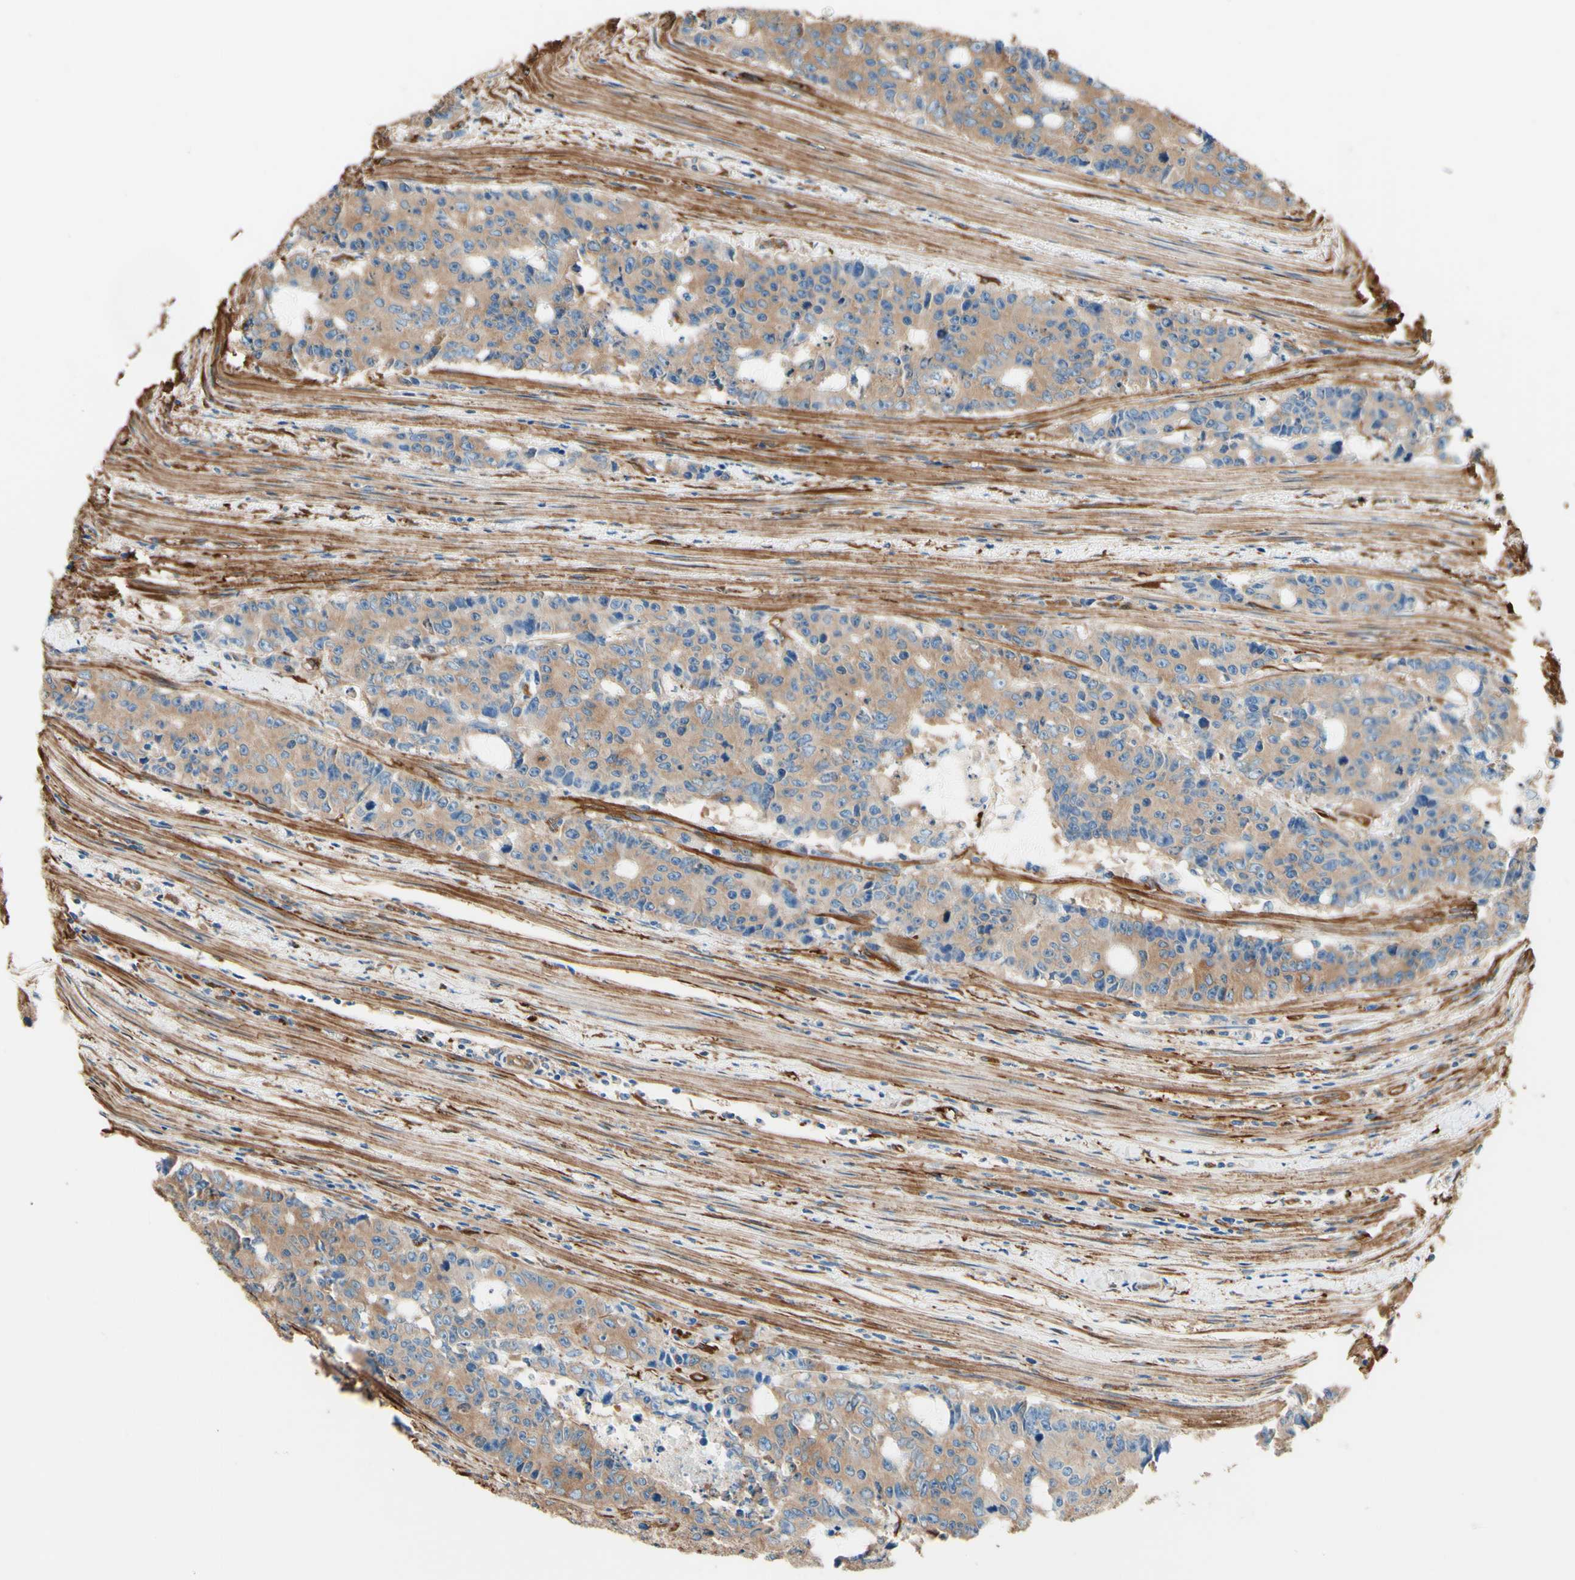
{"staining": {"intensity": "moderate", "quantity": ">75%", "location": "cytoplasmic/membranous"}, "tissue": "colorectal cancer", "cell_type": "Tumor cells", "image_type": "cancer", "snomed": [{"axis": "morphology", "description": "Adenocarcinoma, NOS"}, {"axis": "topography", "description": "Colon"}], "caption": "A brown stain shows moderate cytoplasmic/membranous positivity of a protein in adenocarcinoma (colorectal) tumor cells.", "gene": "DPYSL3", "patient": {"sex": "female", "age": 86}}